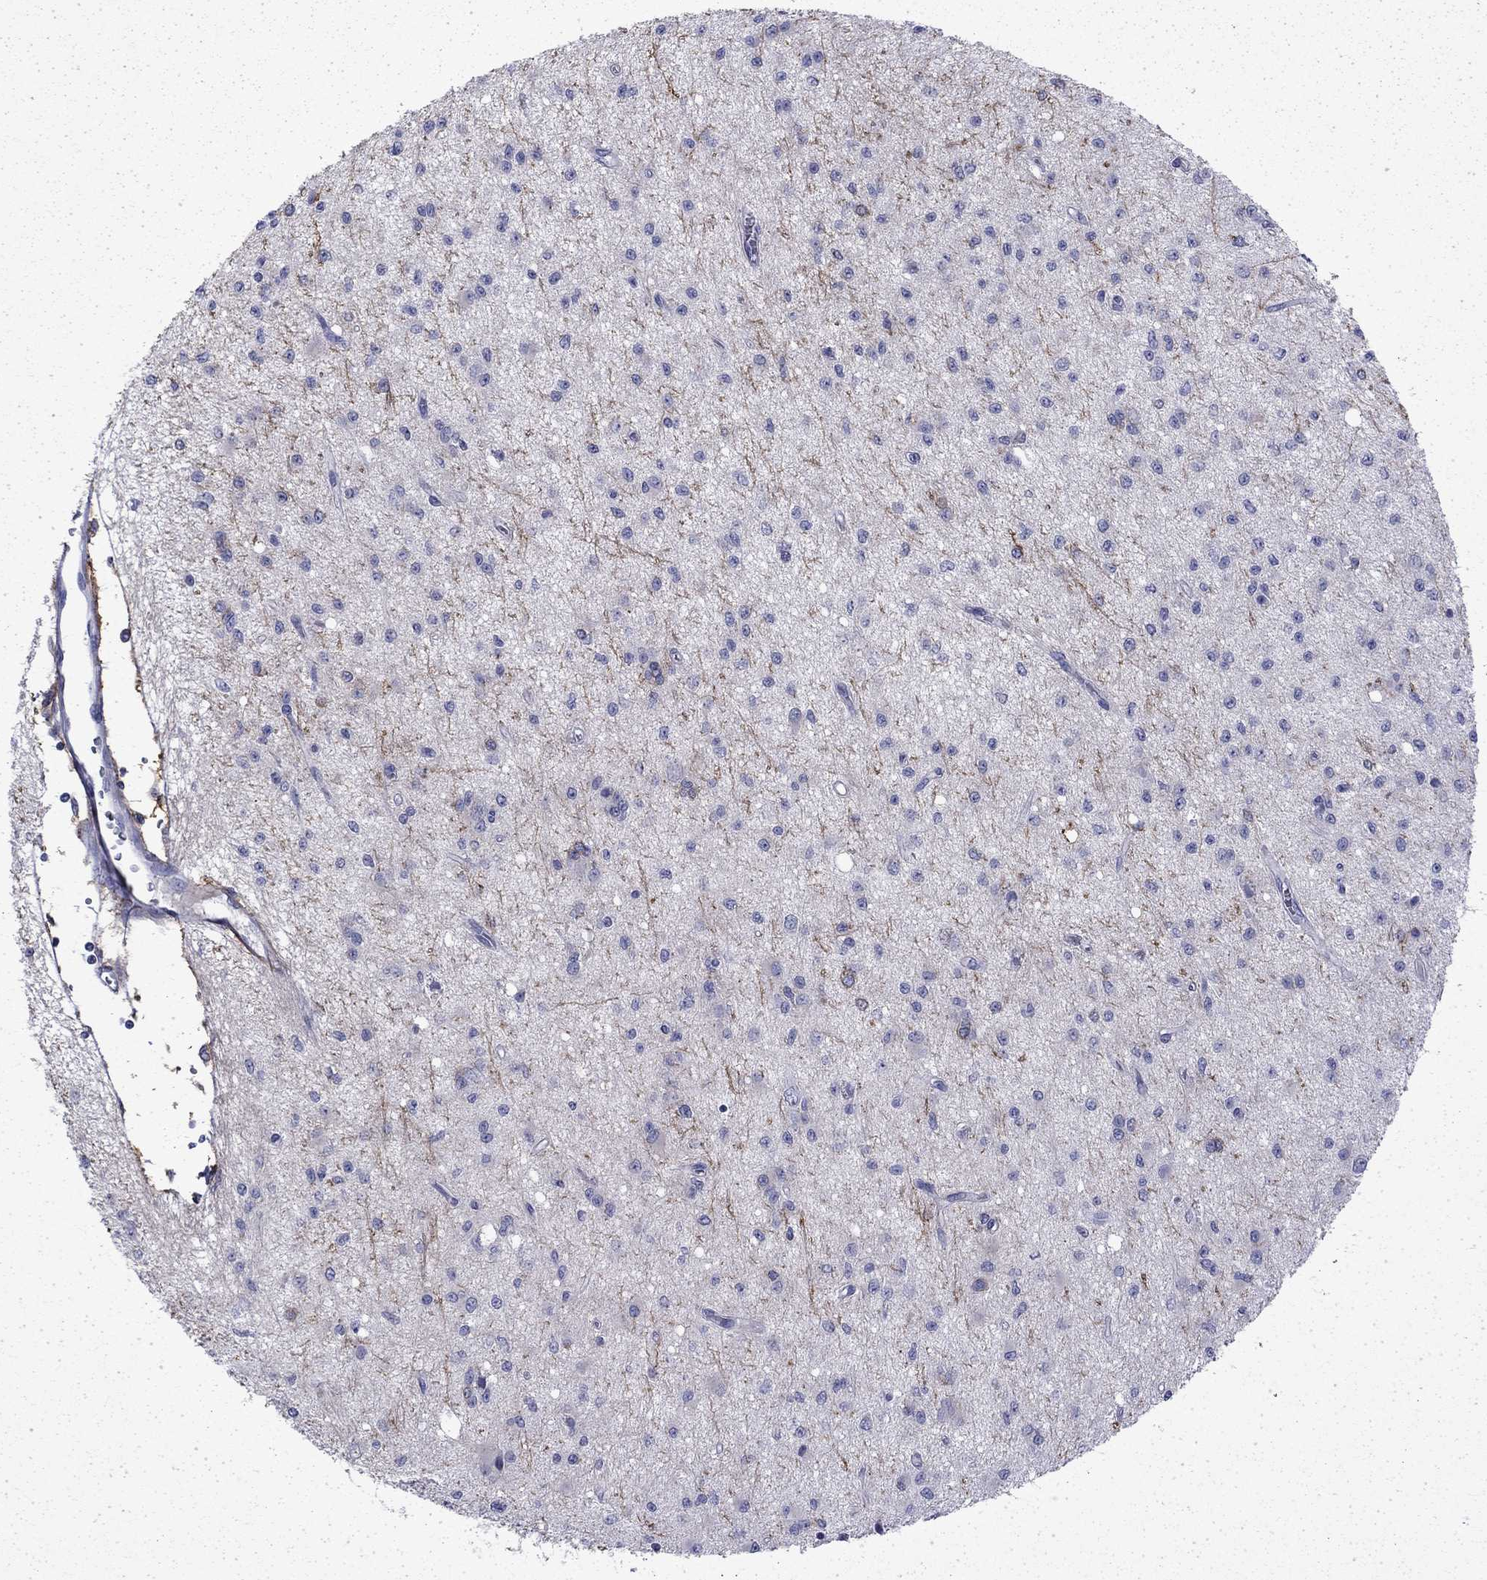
{"staining": {"intensity": "negative", "quantity": "none", "location": "none"}, "tissue": "glioma", "cell_type": "Tumor cells", "image_type": "cancer", "snomed": [{"axis": "morphology", "description": "Glioma, malignant, Low grade"}, {"axis": "topography", "description": "Brain"}], "caption": "Immunohistochemistry (IHC) photomicrograph of neoplastic tissue: human glioma stained with DAB (3,3'-diaminobenzidine) demonstrates no significant protein positivity in tumor cells.", "gene": "ENPP6", "patient": {"sex": "female", "age": 45}}